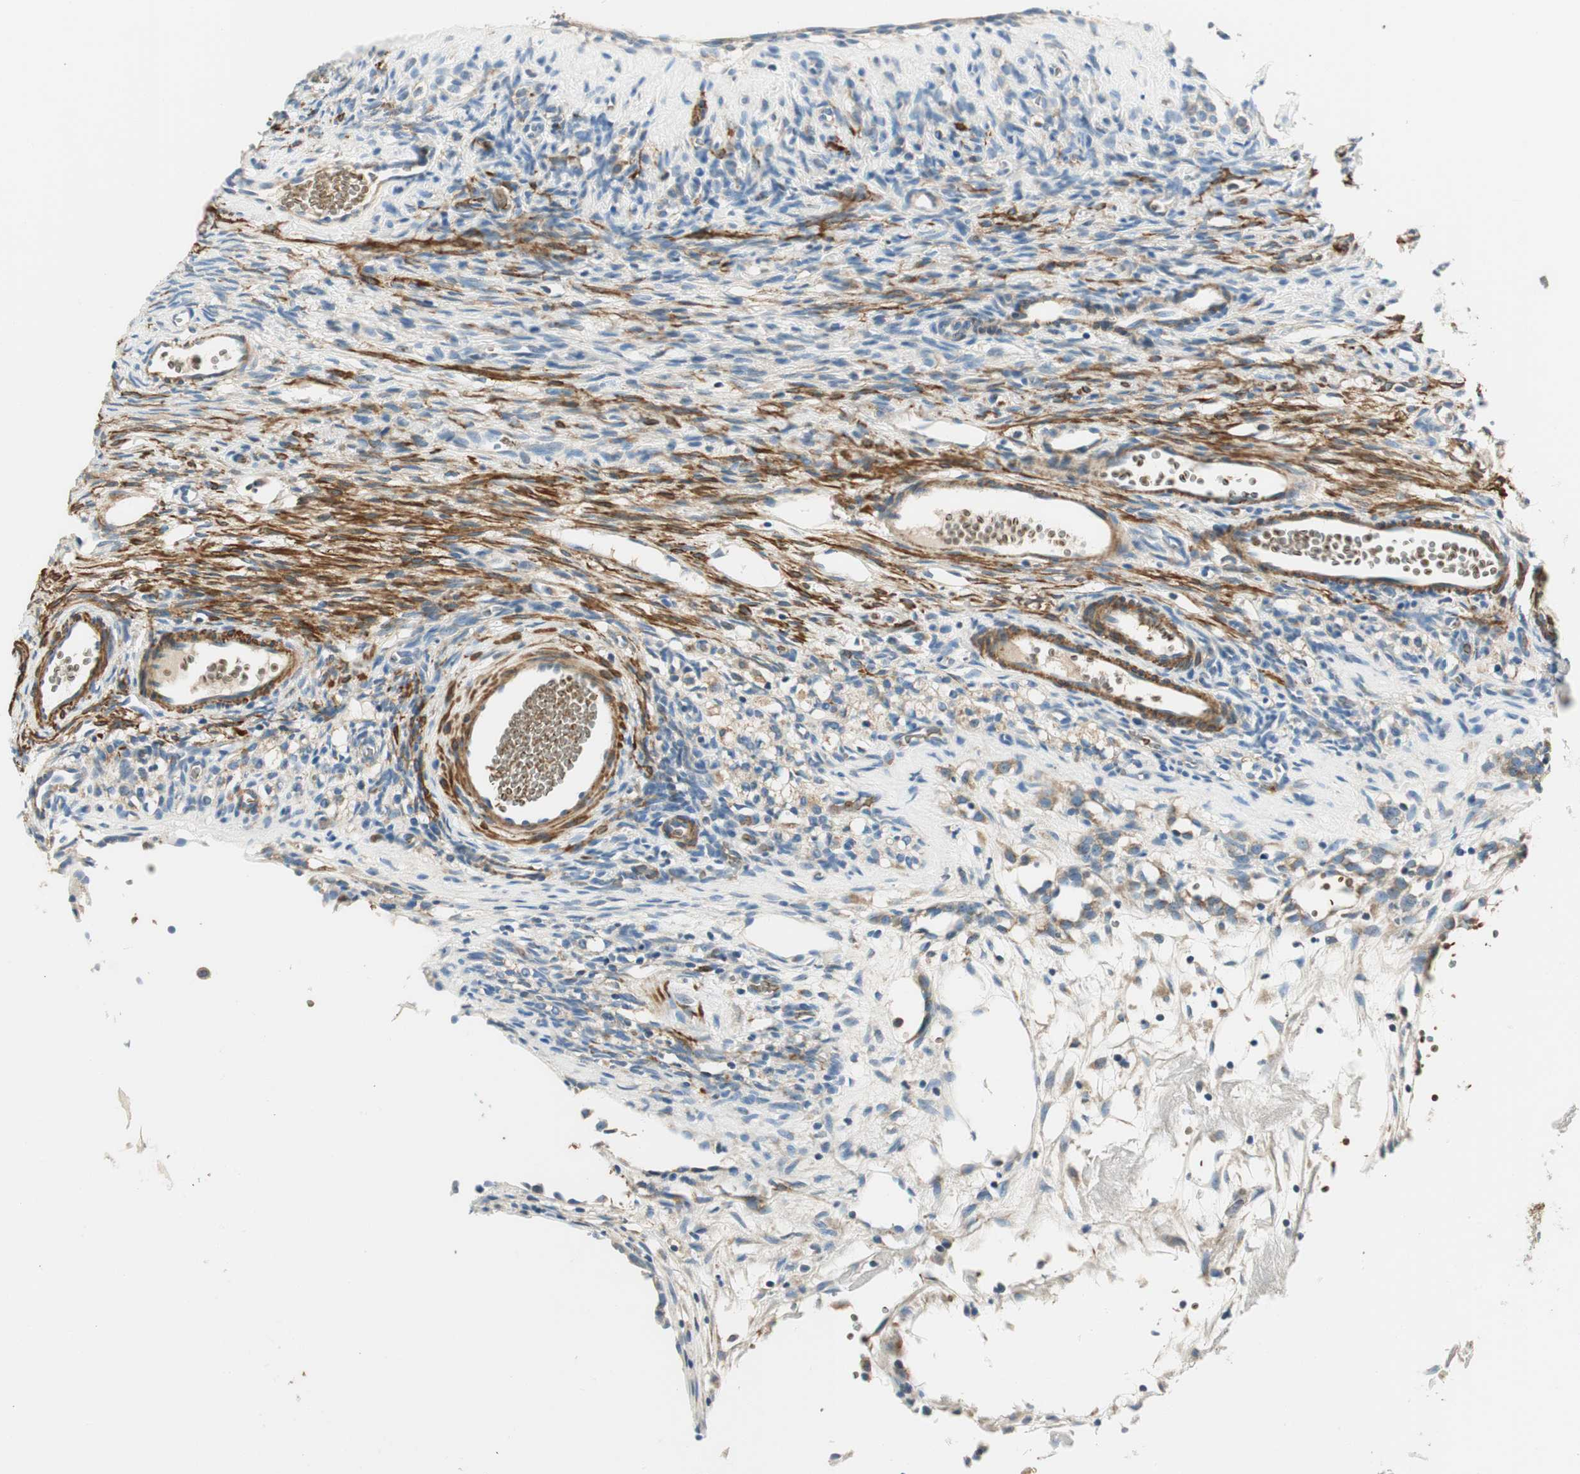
{"staining": {"intensity": "moderate", "quantity": "25%-75%", "location": "cytoplasmic/membranous"}, "tissue": "ovary", "cell_type": "Ovarian stroma cells", "image_type": "normal", "snomed": [{"axis": "morphology", "description": "Normal tissue, NOS"}, {"axis": "topography", "description": "Ovary"}], "caption": "Immunohistochemistry (IHC) (DAB) staining of normal human ovary displays moderate cytoplasmic/membranous protein expression in approximately 25%-75% of ovarian stroma cells.", "gene": "RORB", "patient": {"sex": "female", "age": 35}}